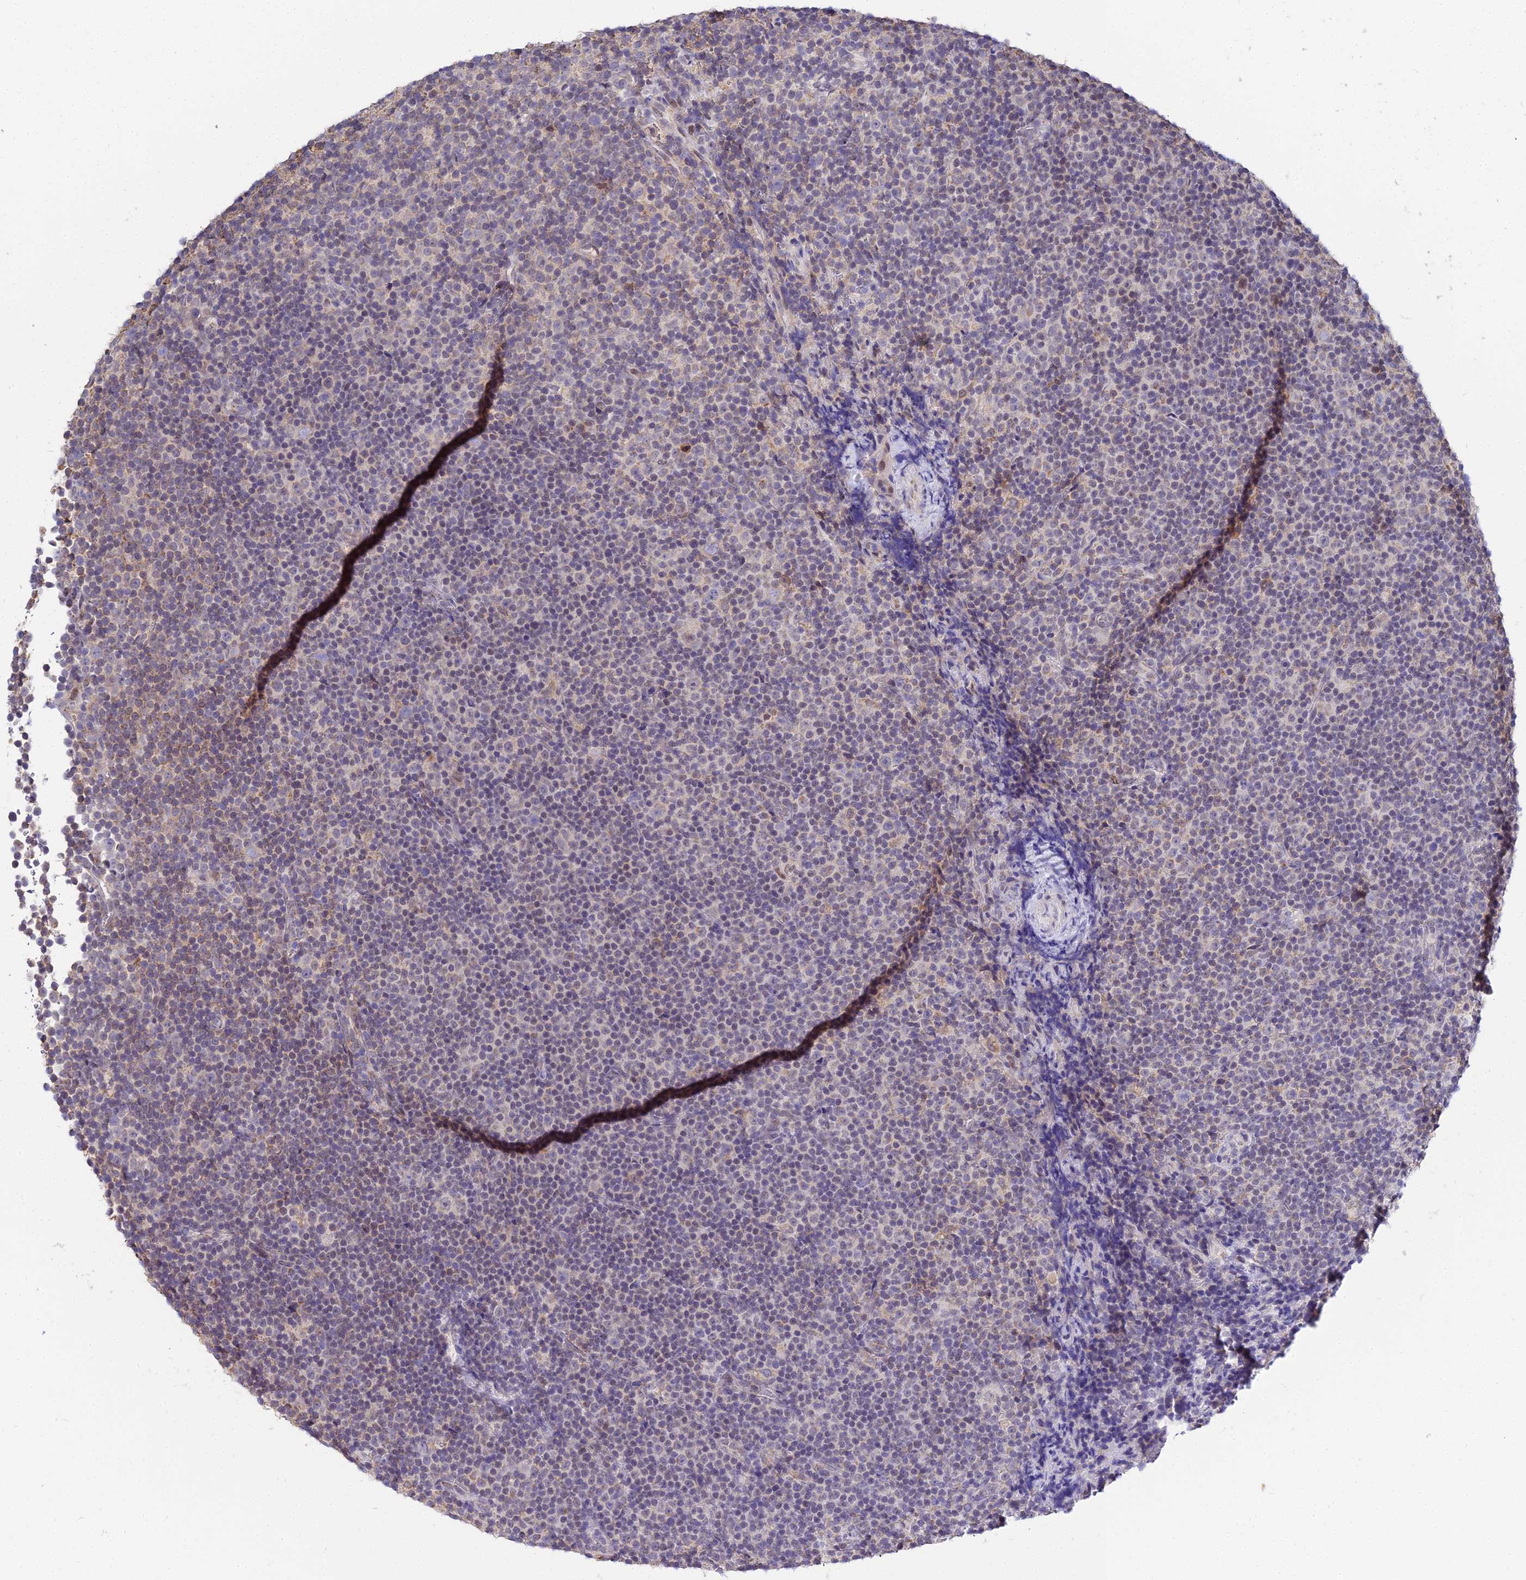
{"staining": {"intensity": "negative", "quantity": "none", "location": "none"}, "tissue": "lymphoma", "cell_type": "Tumor cells", "image_type": "cancer", "snomed": [{"axis": "morphology", "description": "Malignant lymphoma, non-Hodgkin's type, Low grade"}, {"axis": "topography", "description": "Lymph node"}], "caption": "This is an IHC photomicrograph of human lymphoma. There is no positivity in tumor cells.", "gene": "ZXDA", "patient": {"sex": "female", "age": 67}}